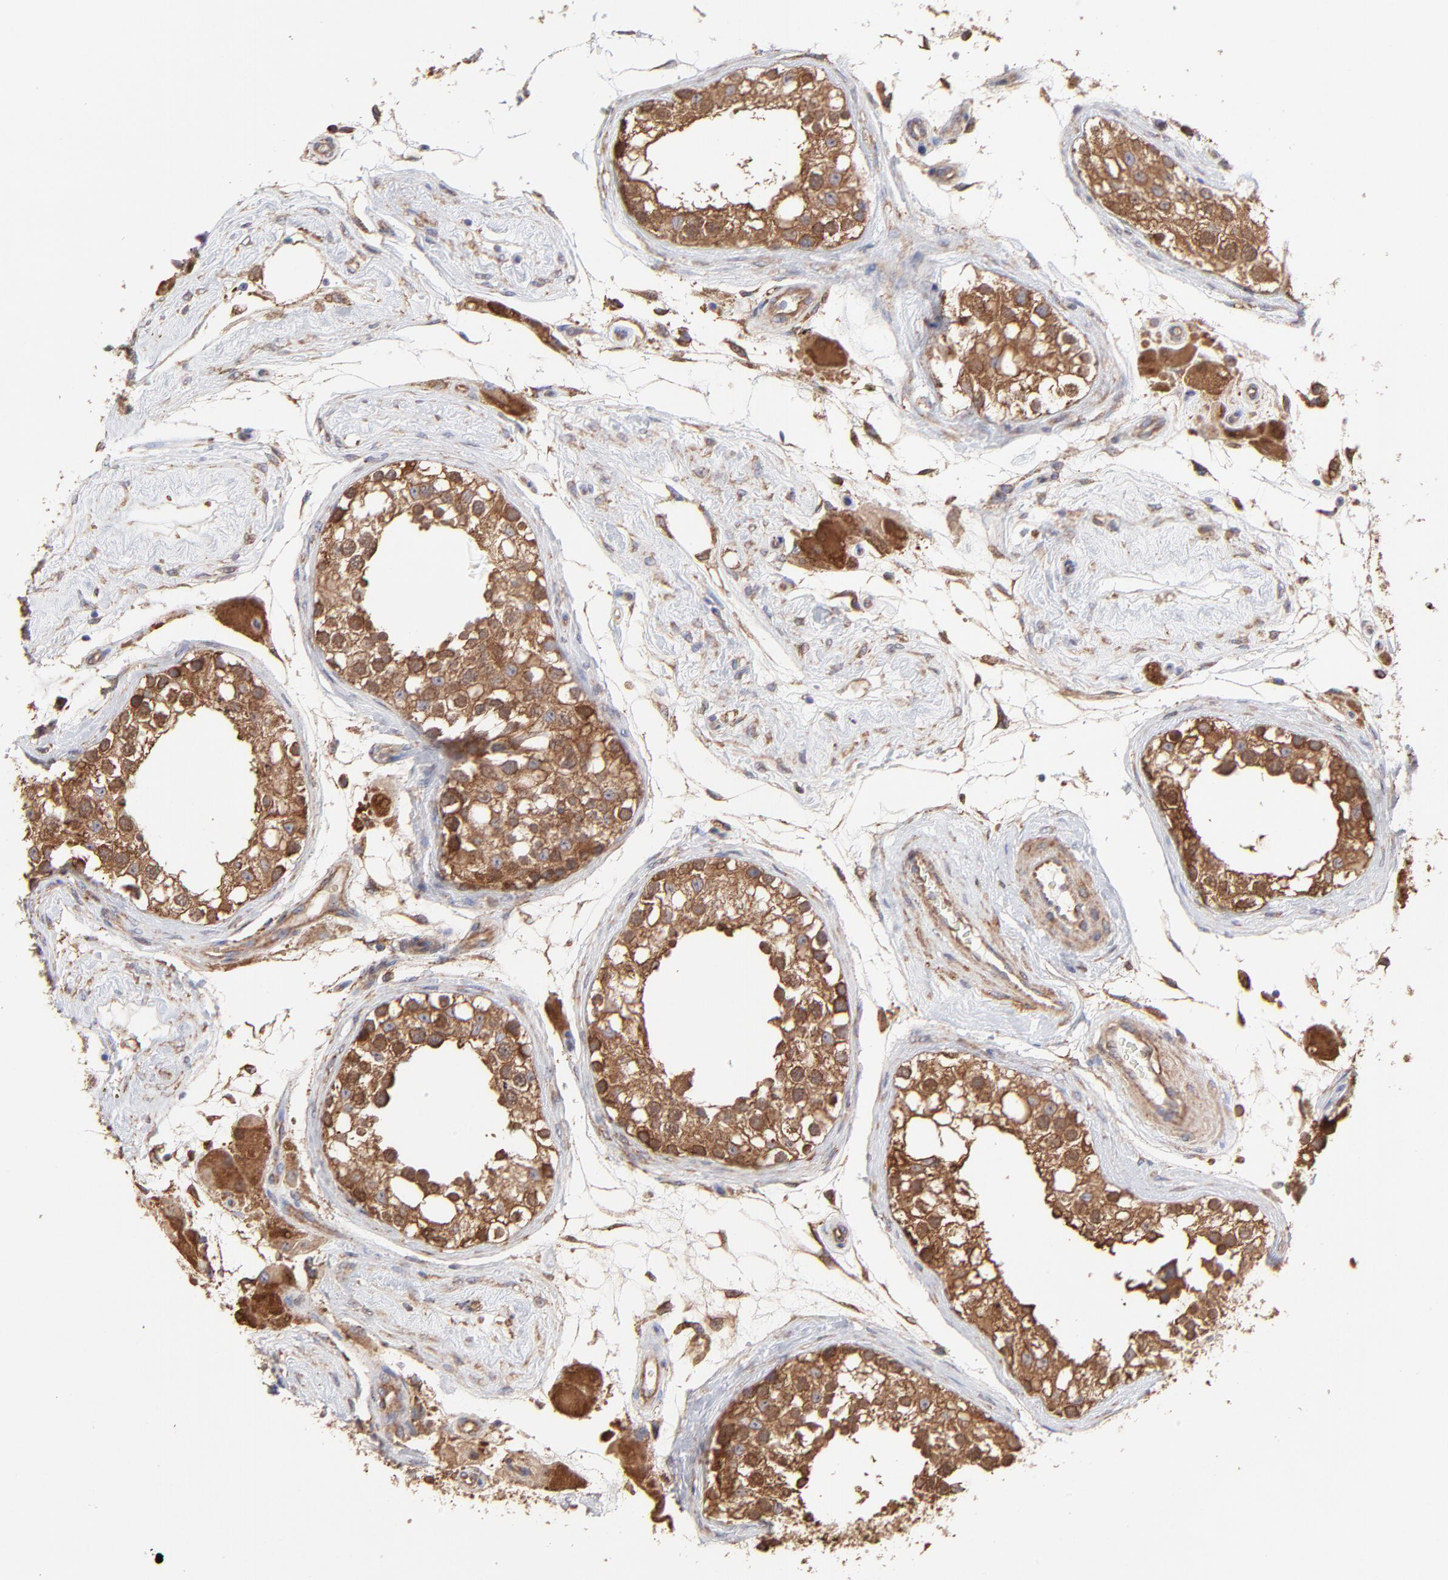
{"staining": {"intensity": "strong", "quantity": ">75%", "location": "cytoplasmic/membranous"}, "tissue": "testis", "cell_type": "Cells in seminiferous ducts", "image_type": "normal", "snomed": [{"axis": "morphology", "description": "Normal tissue, NOS"}, {"axis": "topography", "description": "Testis"}], "caption": "IHC image of unremarkable testis: testis stained using immunohistochemistry displays high levels of strong protein expression localized specifically in the cytoplasmic/membranous of cells in seminiferous ducts, appearing as a cytoplasmic/membranous brown color.", "gene": "PFKM", "patient": {"sex": "male", "age": 68}}